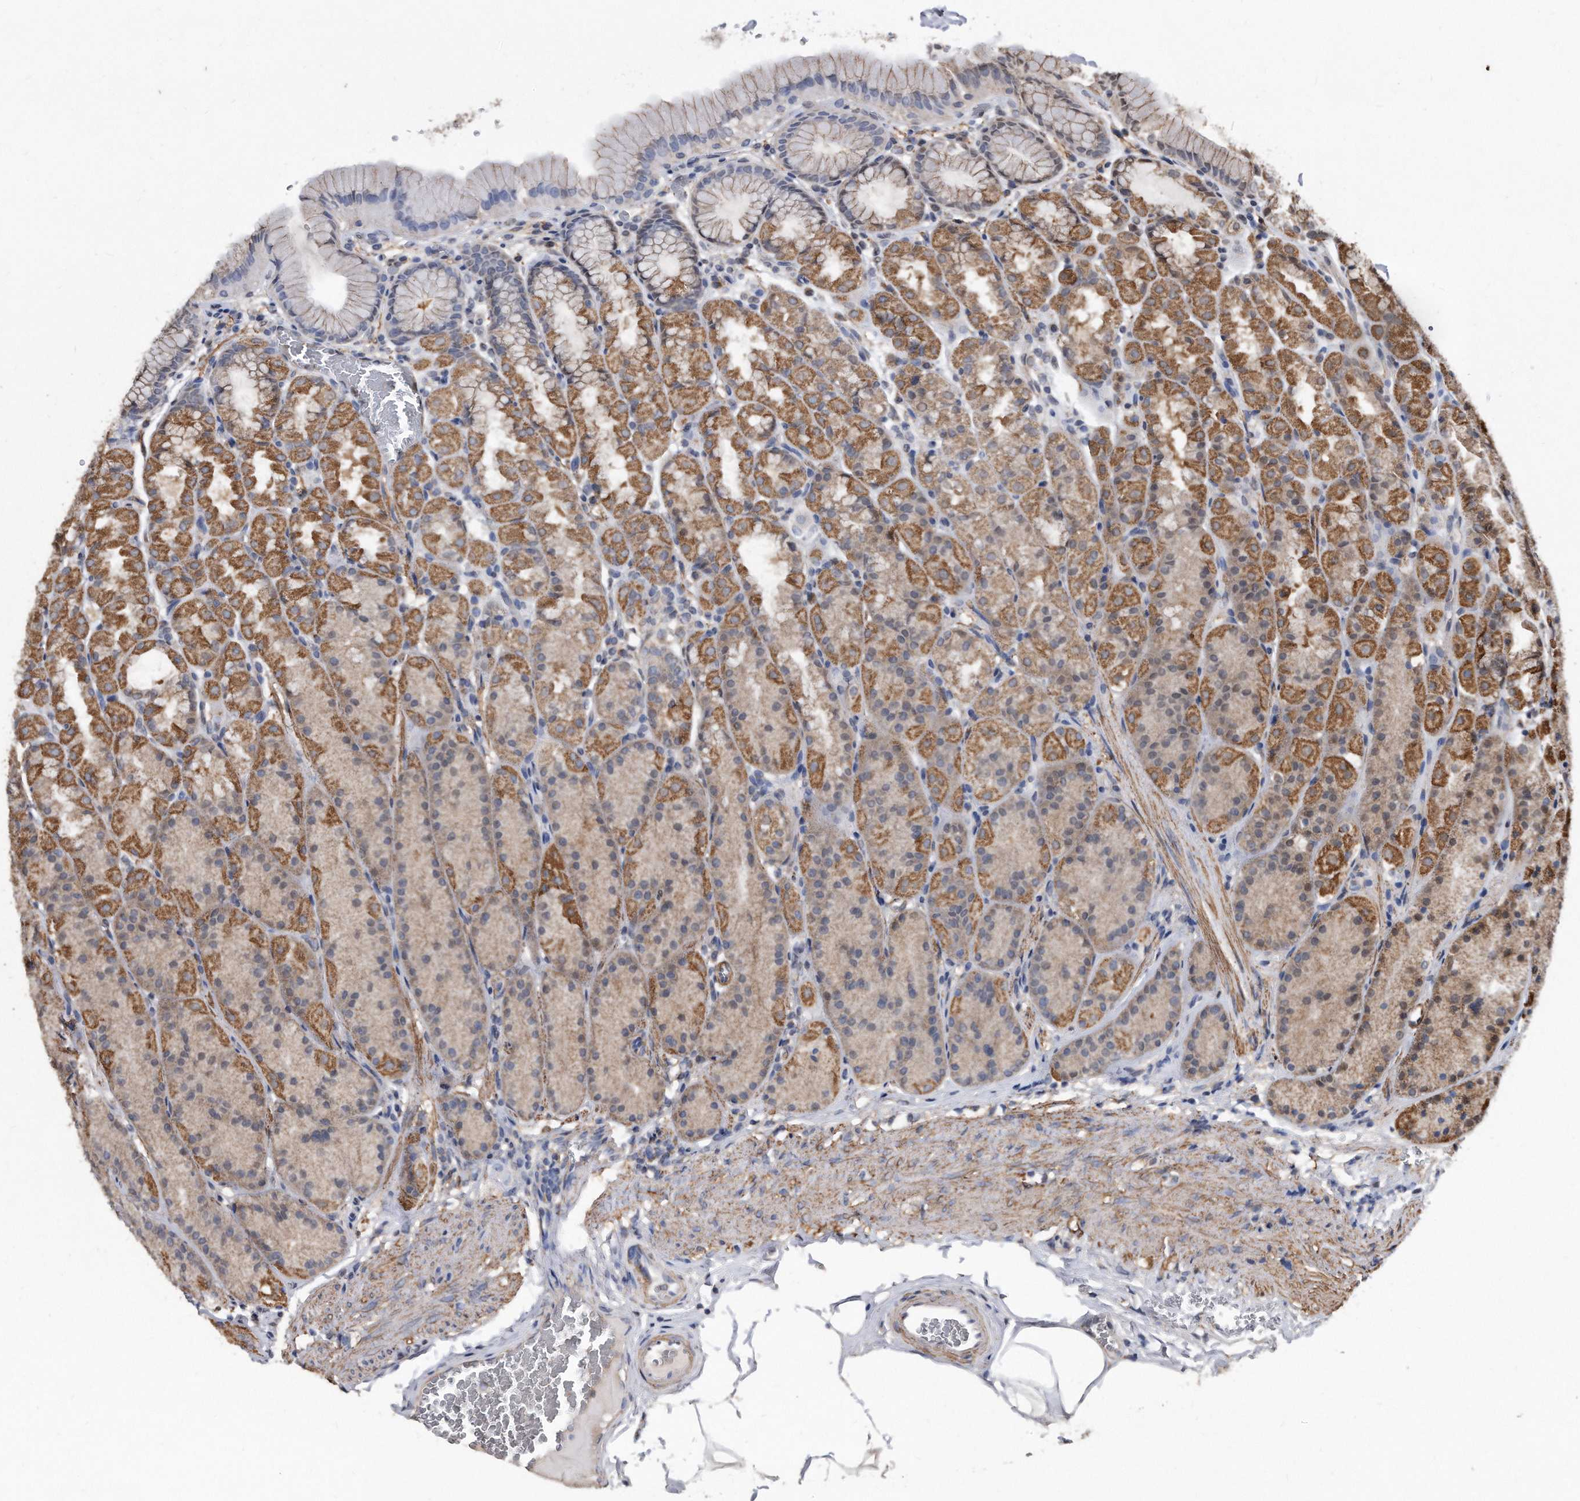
{"staining": {"intensity": "strong", "quantity": "25%-75%", "location": "cytoplasmic/membranous"}, "tissue": "stomach", "cell_type": "Glandular cells", "image_type": "normal", "snomed": [{"axis": "morphology", "description": "Normal tissue, NOS"}, {"axis": "topography", "description": "Stomach"}], "caption": "DAB (3,3'-diaminobenzidine) immunohistochemical staining of benign stomach displays strong cytoplasmic/membranous protein positivity in approximately 25%-75% of glandular cells.", "gene": "DUSP22", "patient": {"sex": "male", "age": 42}}